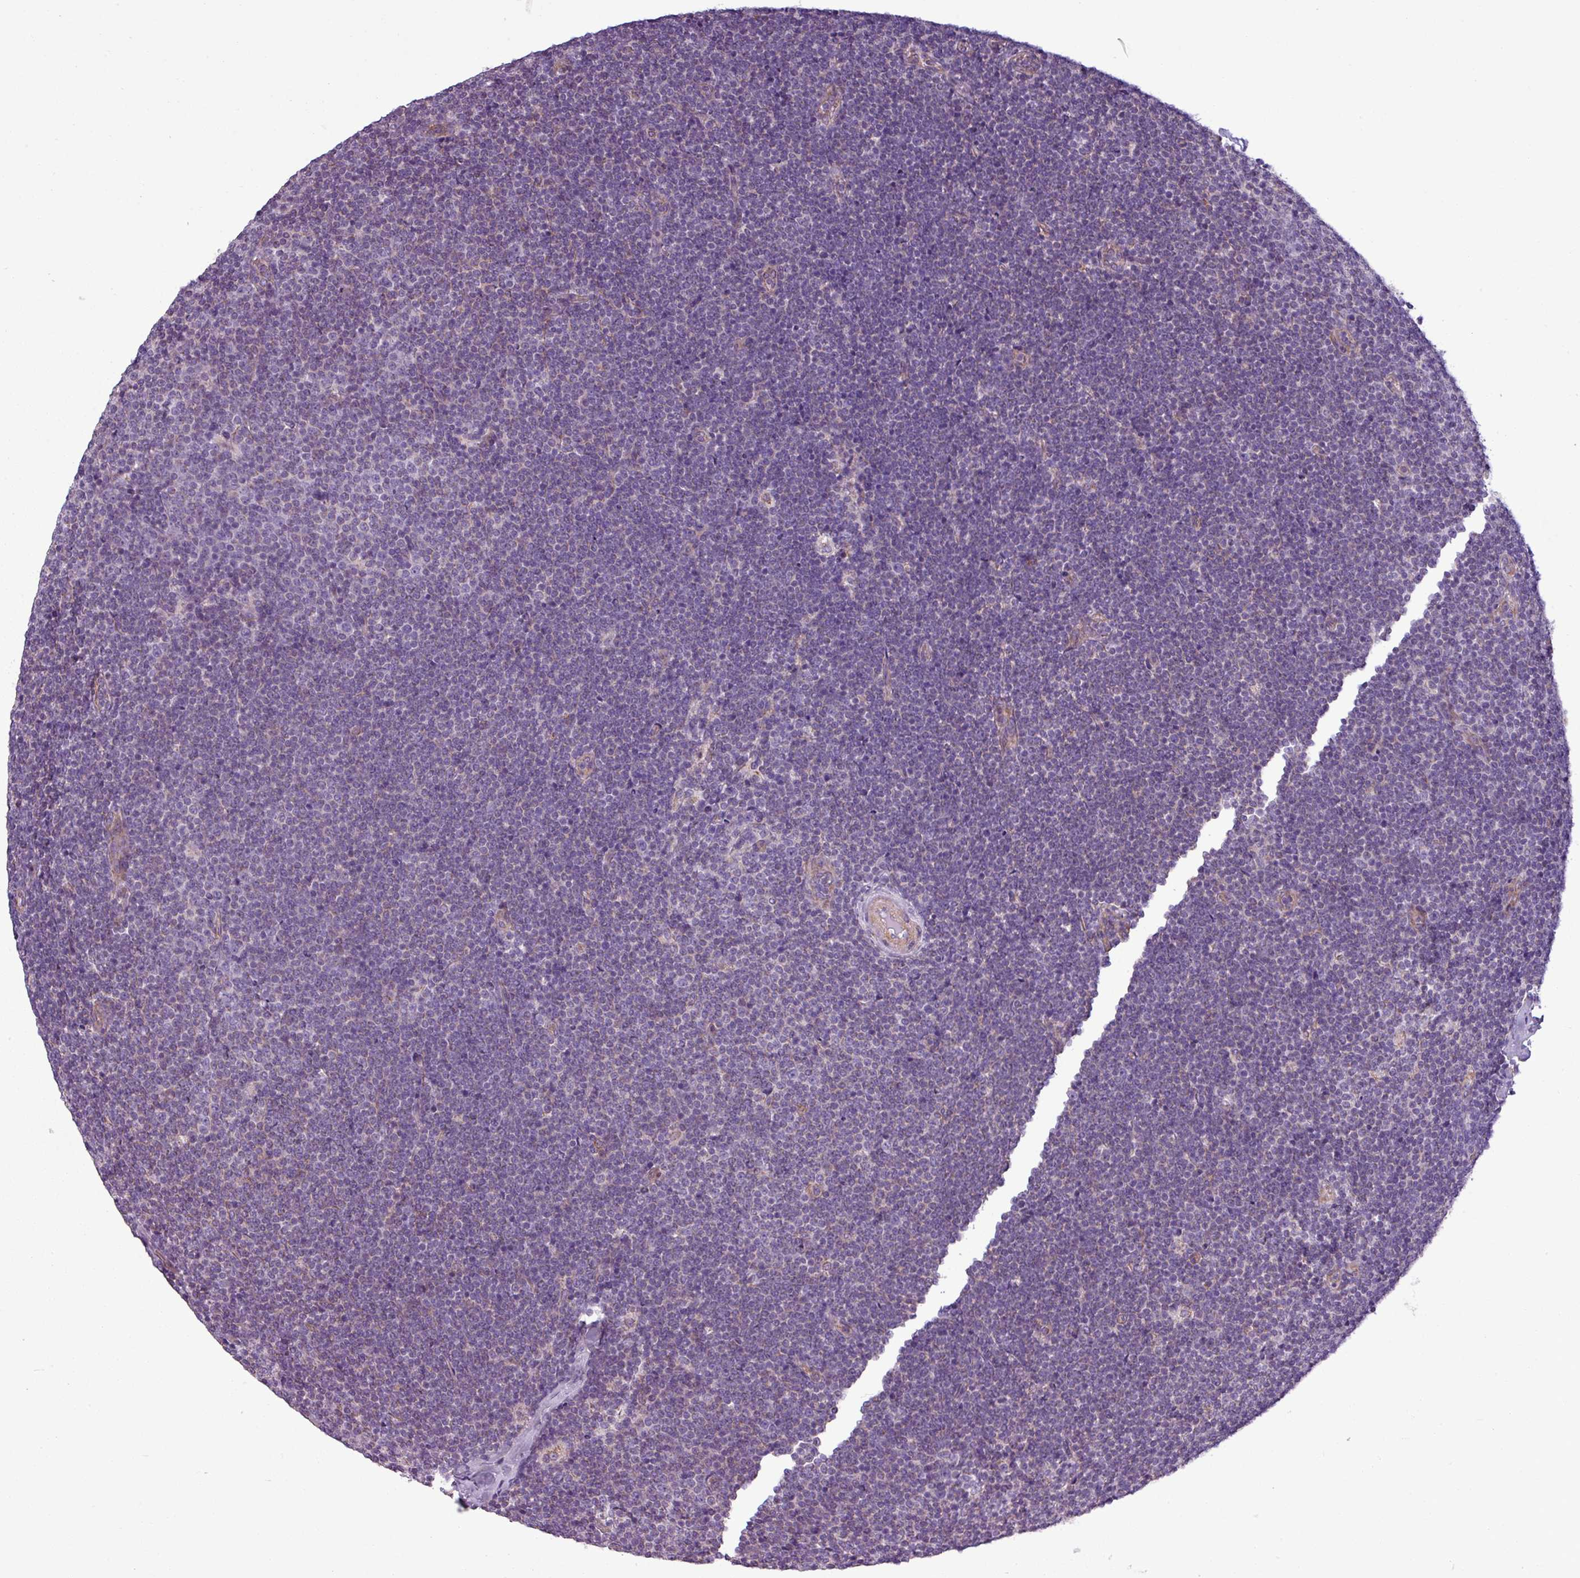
{"staining": {"intensity": "negative", "quantity": "none", "location": "none"}, "tissue": "lymphoma", "cell_type": "Tumor cells", "image_type": "cancer", "snomed": [{"axis": "morphology", "description": "Malignant lymphoma, non-Hodgkin's type, Low grade"}, {"axis": "topography", "description": "Lymph node"}], "caption": "Protein analysis of malignant lymphoma, non-Hodgkin's type (low-grade) exhibits no significant expression in tumor cells.", "gene": "BTN2A2", "patient": {"sex": "male", "age": 48}}